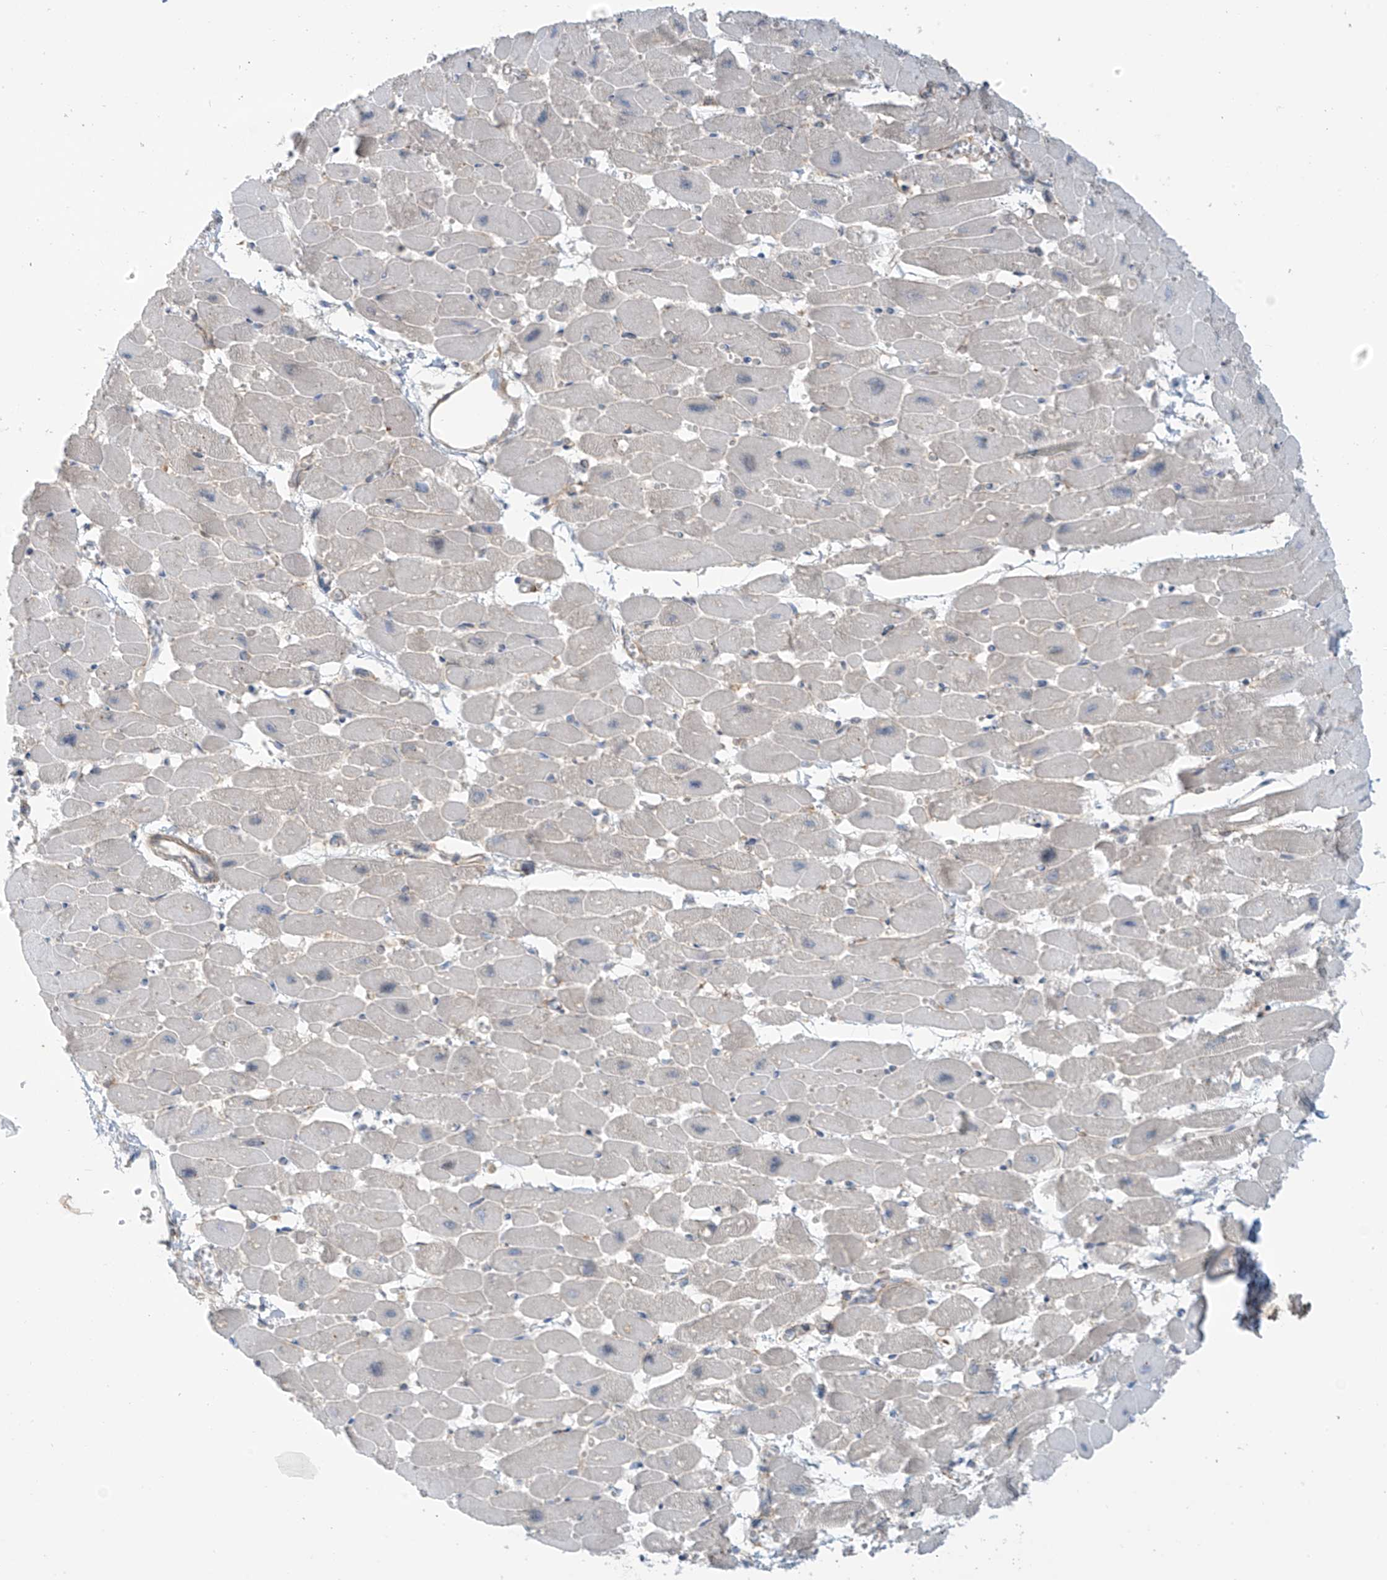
{"staining": {"intensity": "negative", "quantity": "none", "location": "none"}, "tissue": "heart muscle", "cell_type": "Cardiomyocytes", "image_type": "normal", "snomed": [{"axis": "morphology", "description": "Normal tissue, NOS"}, {"axis": "topography", "description": "Heart"}], "caption": "Immunohistochemical staining of benign human heart muscle exhibits no significant positivity in cardiomyocytes.", "gene": "HS6ST2", "patient": {"sex": "female", "age": 54}}